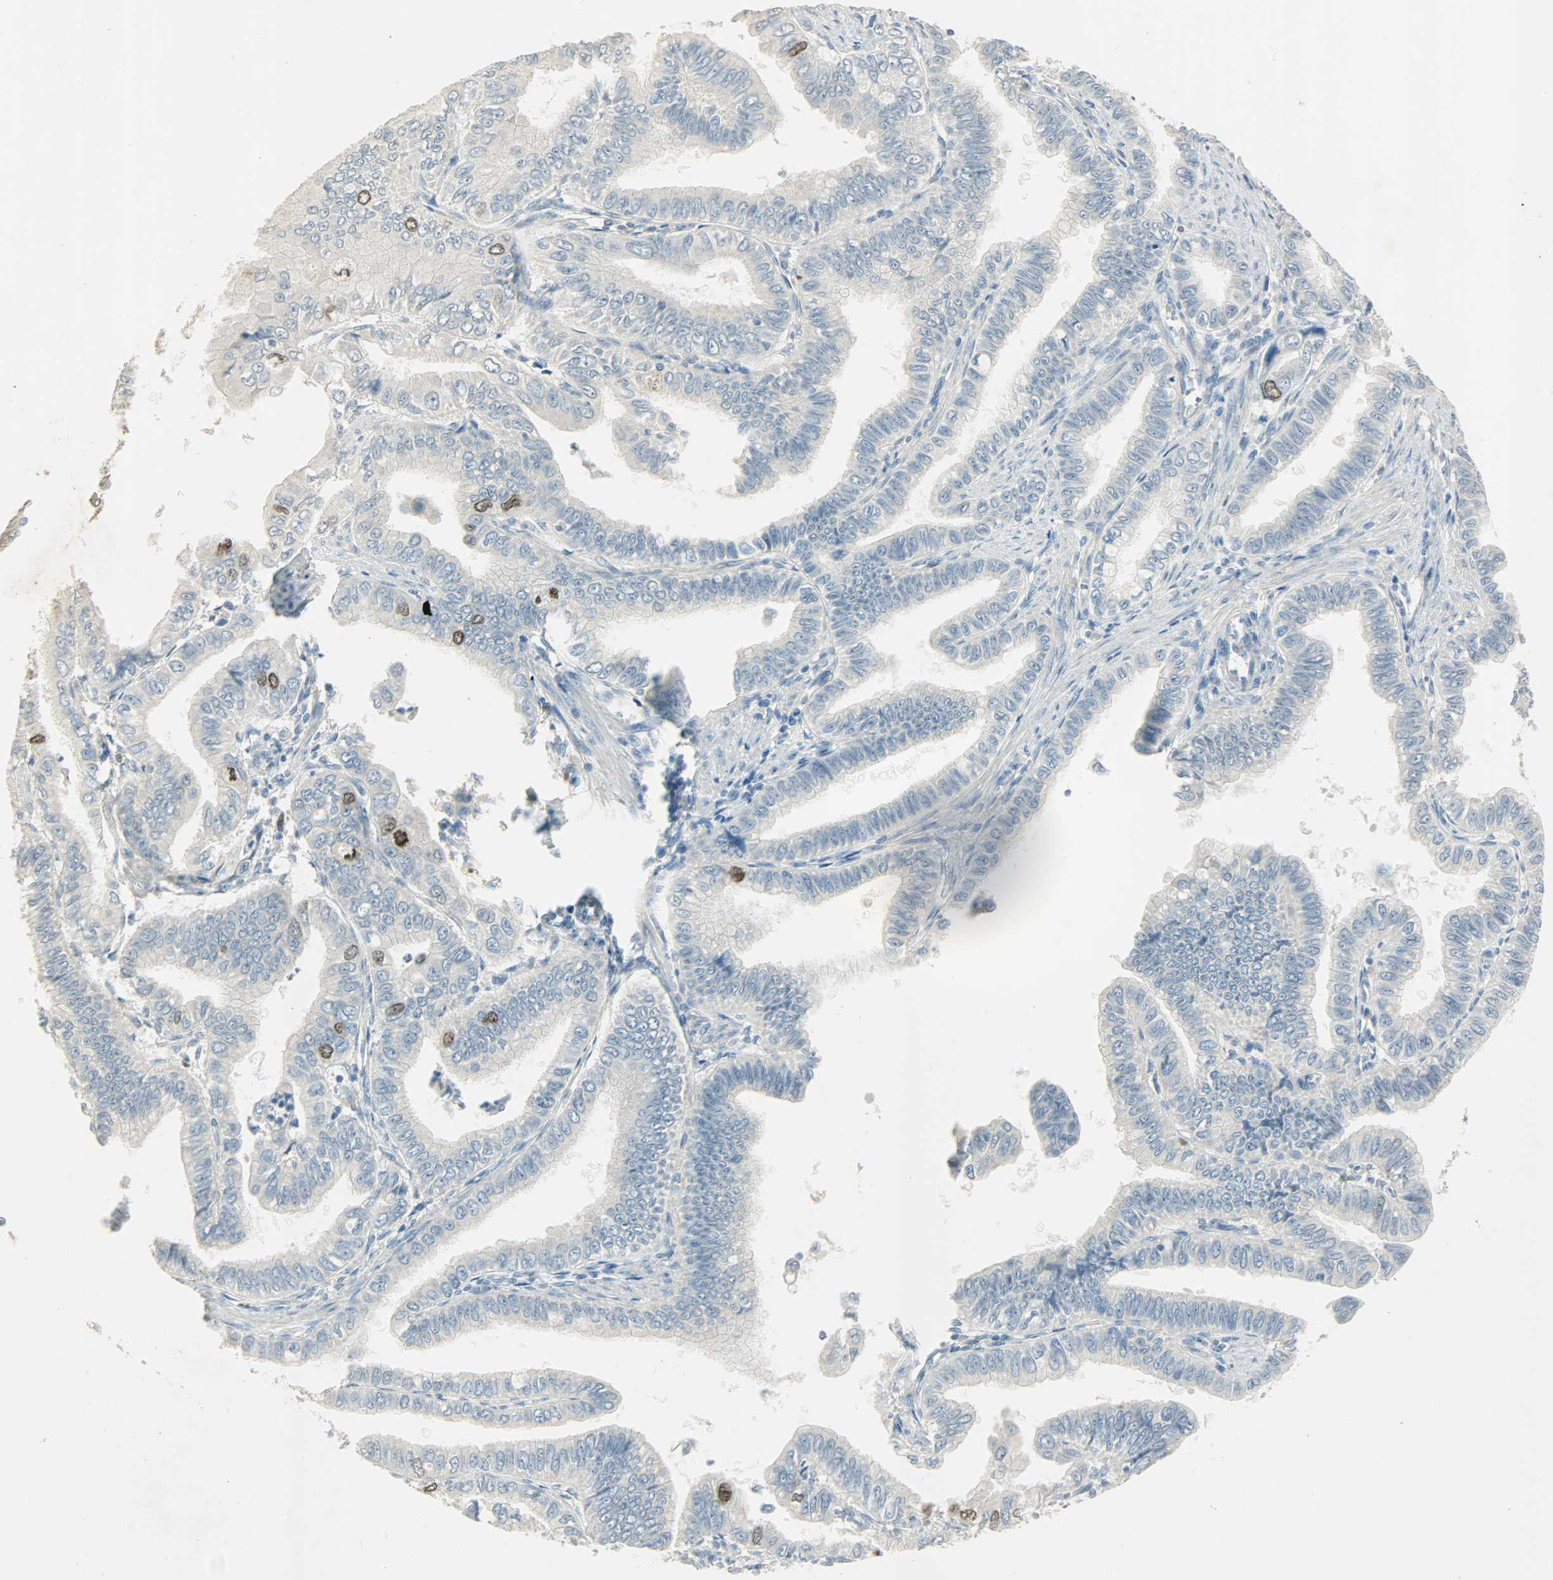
{"staining": {"intensity": "strong", "quantity": "<25%", "location": "cytoplasmic/membranous,nuclear"}, "tissue": "pancreatic cancer", "cell_type": "Tumor cells", "image_type": "cancer", "snomed": [{"axis": "morphology", "description": "Normal tissue, NOS"}, {"axis": "topography", "description": "Lymph node"}], "caption": "Tumor cells show strong cytoplasmic/membranous and nuclear staining in approximately <25% of cells in pancreatic cancer.", "gene": "TPX2", "patient": {"sex": "male", "age": 50}}